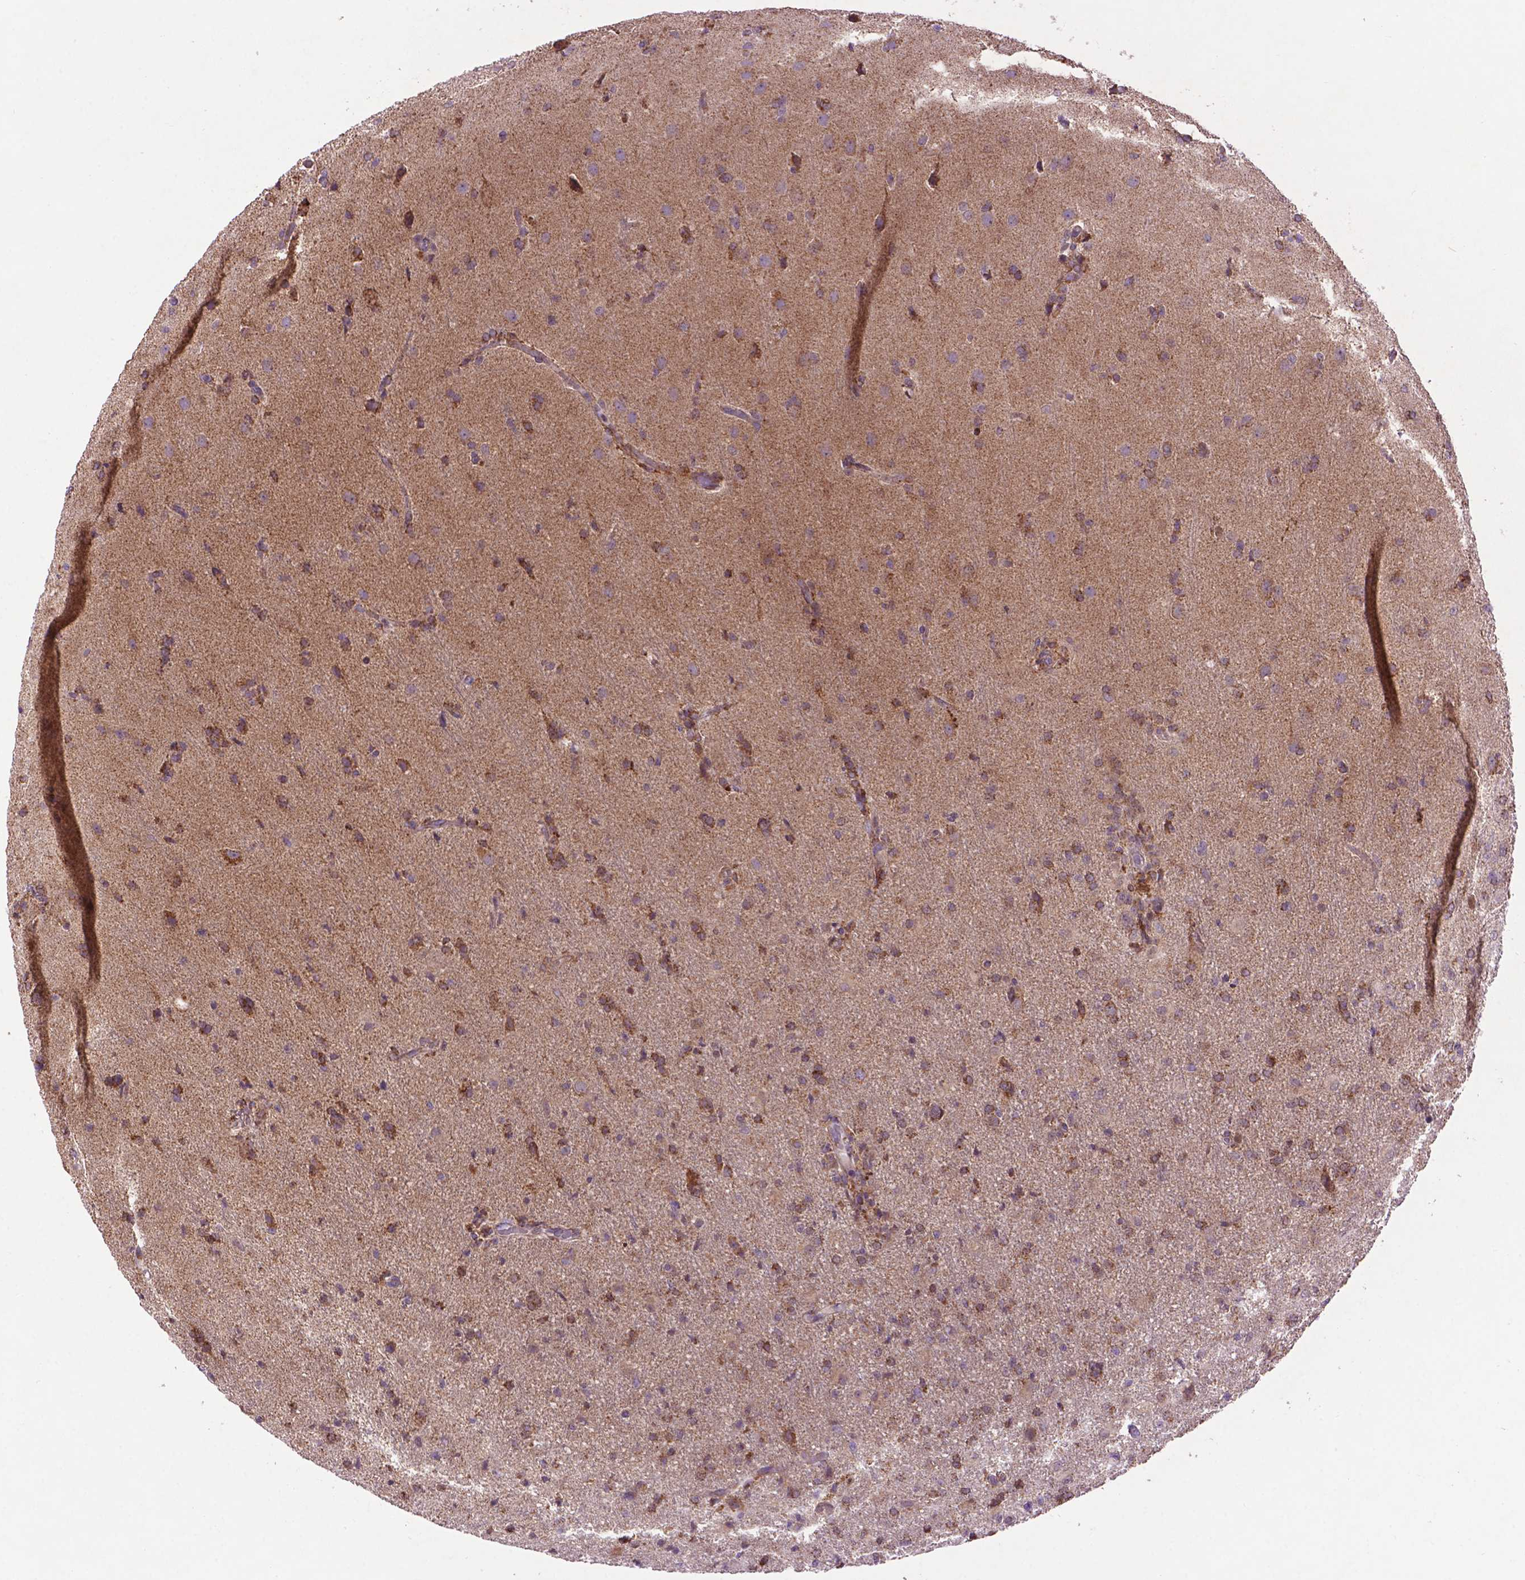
{"staining": {"intensity": "moderate", "quantity": "25%-75%", "location": "cytoplasmic/membranous"}, "tissue": "glioma", "cell_type": "Tumor cells", "image_type": "cancer", "snomed": [{"axis": "morphology", "description": "Glioma, malignant, High grade"}, {"axis": "topography", "description": "Brain"}], "caption": "A photomicrograph of glioma stained for a protein demonstrates moderate cytoplasmic/membranous brown staining in tumor cells. The staining was performed using DAB (3,3'-diaminobenzidine), with brown indicating positive protein expression. Nuclei are stained blue with hematoxylin.", "gene": "PYCR3", "patient": {"sex": "male", "age": 68}}